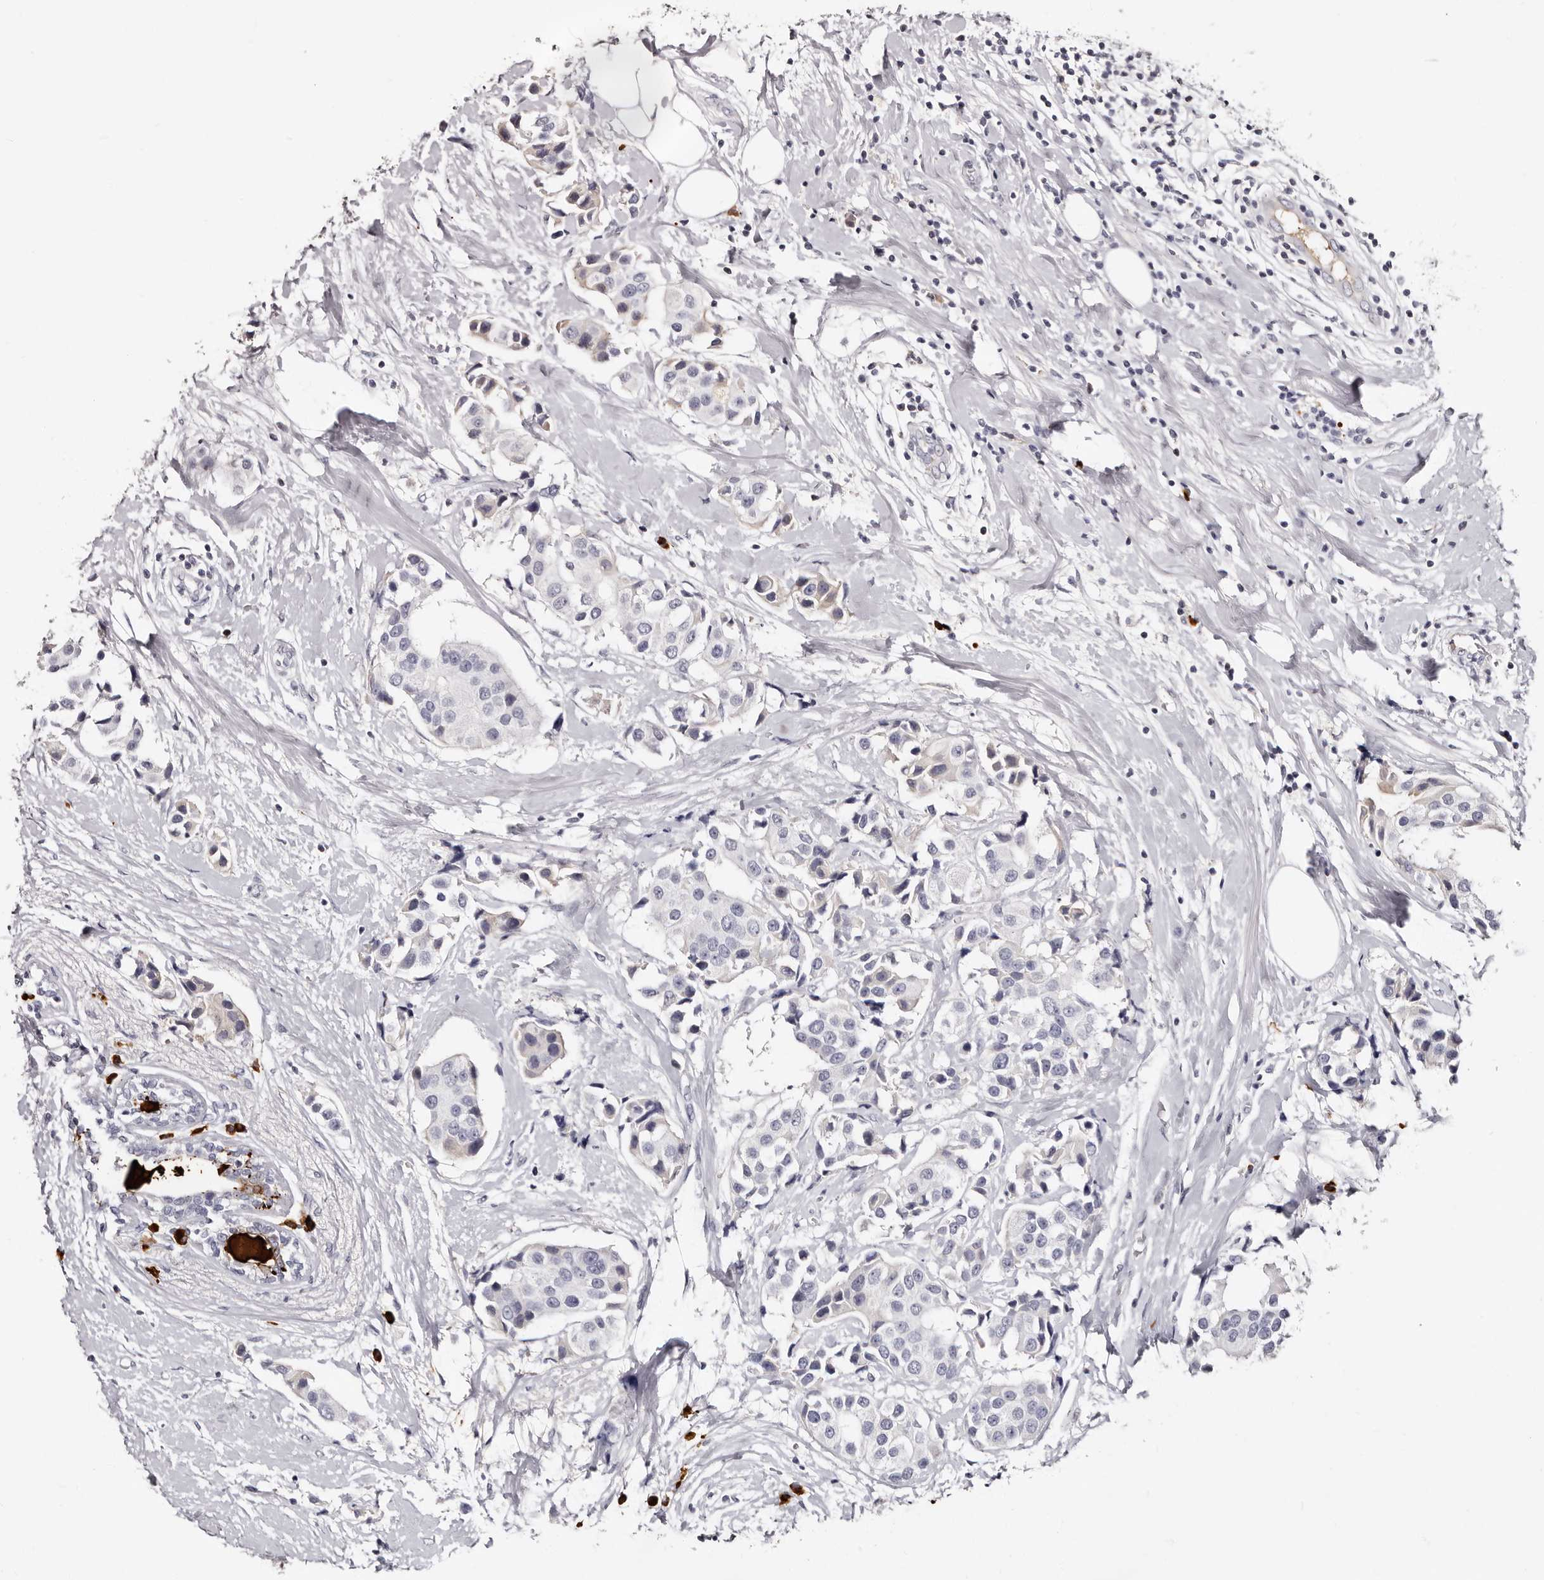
{"staining": {"intensity": "negative", "quantity": "none", "location": "none"}, "tissue": "breast cancer", "cell_type": "Tumor cells", "image_type": "cancer", "snomed": [{"axis": "morphology", "description": "Normal tissue, NOS"}, {"axis": "morphology", "description": "Duct carcinoma"}, {"axis": "topography", "description": "Breast"}], "caption": "A histopathology image of breast cancer stained for a protein reveals no brown staining in tumor cells.", "gene": "TBC1D22B", "patient": {"sex": "female", "age": 39}}